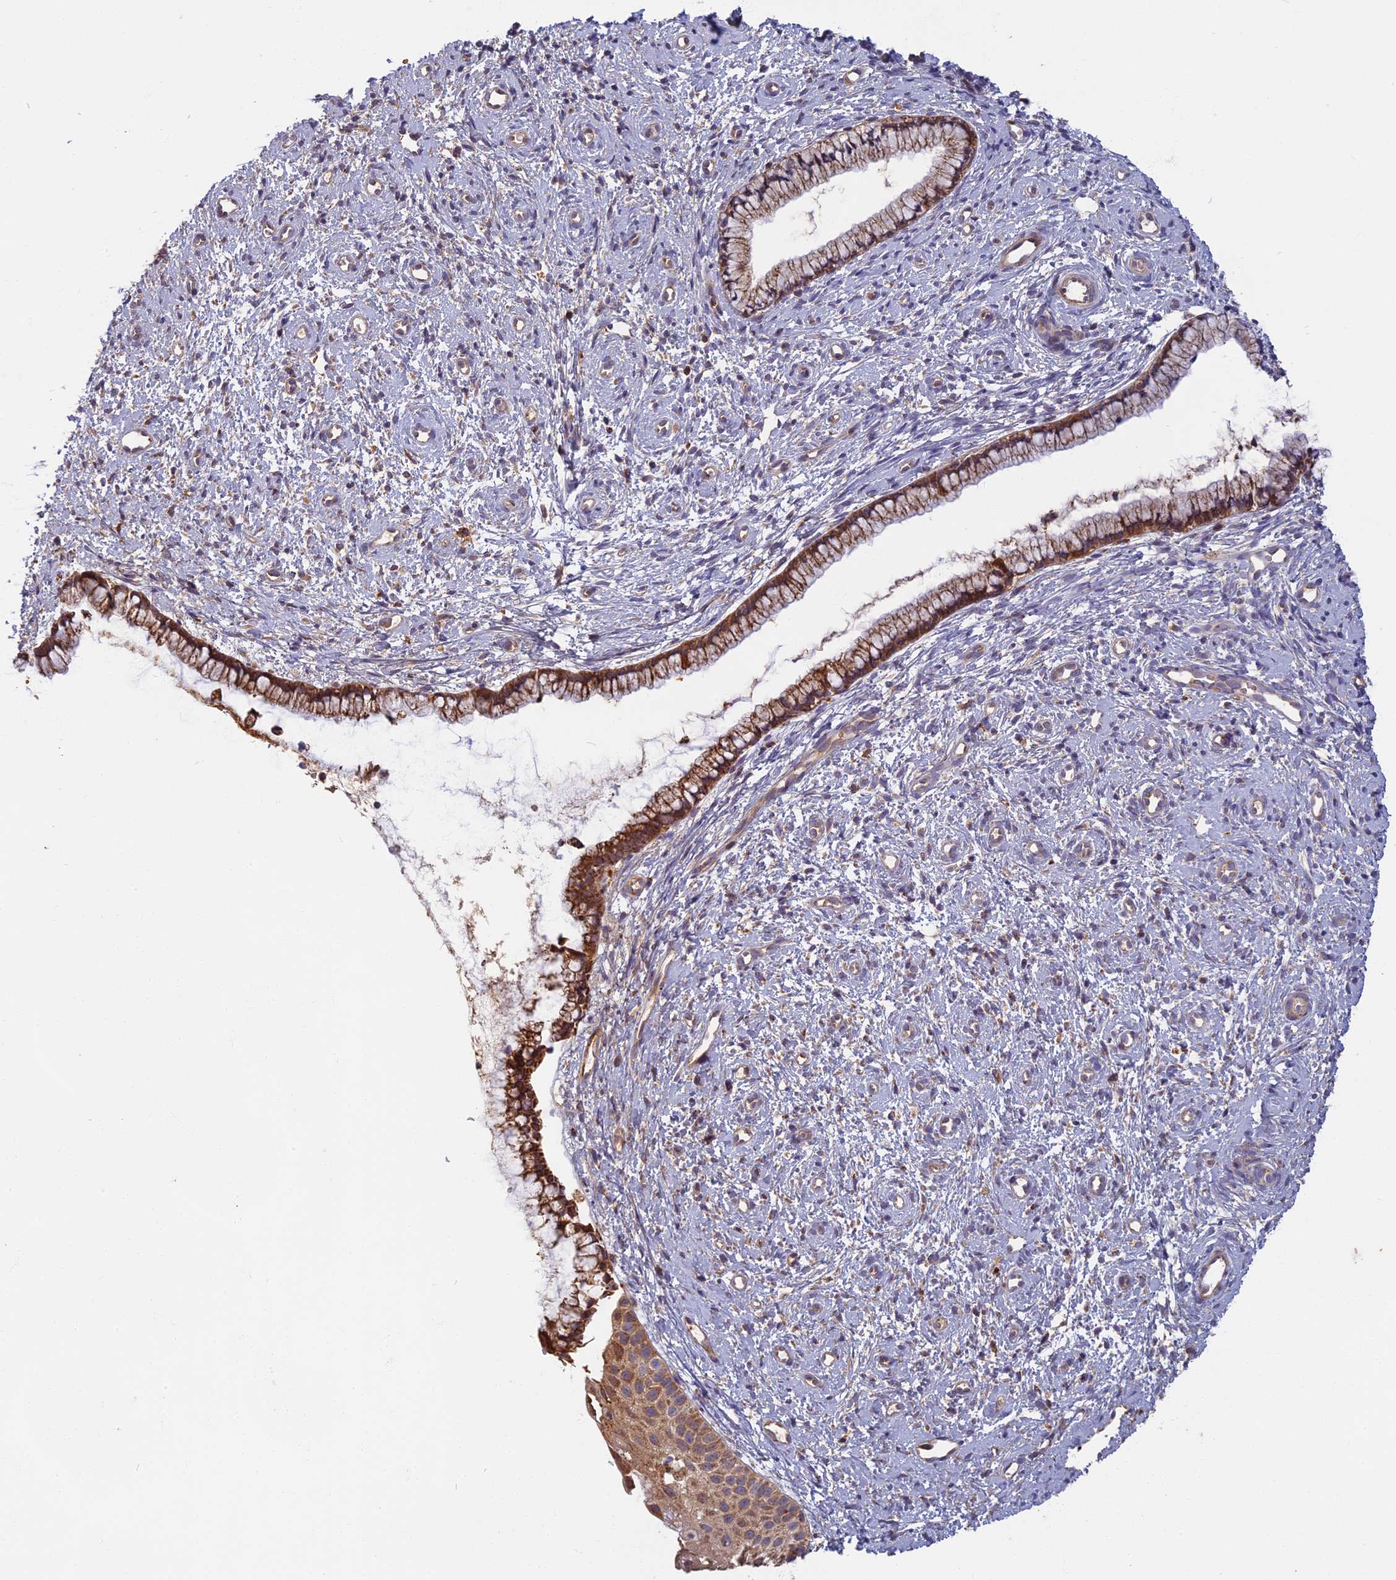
{"staining": {"intensity": "moderate", "quantity": ">75%", "location": "cytoplasmic/membranous"}, "tissue": "cervix", "cell_type": "Glandular cells", "image_type": "normal", "snomed": [{"axis": "morphology", "description": "Normal tissue, NOS"}, {"axis": "topography", "description": "Cervix"}], "caption": "Brown immunohistochemical staining in normal human cervix reveals moderate cytoplasmic/membranous staining in approximately >75% of glandular cells.", "gene": "EDAR", "patient": {"sex": "female", "age": 57}}